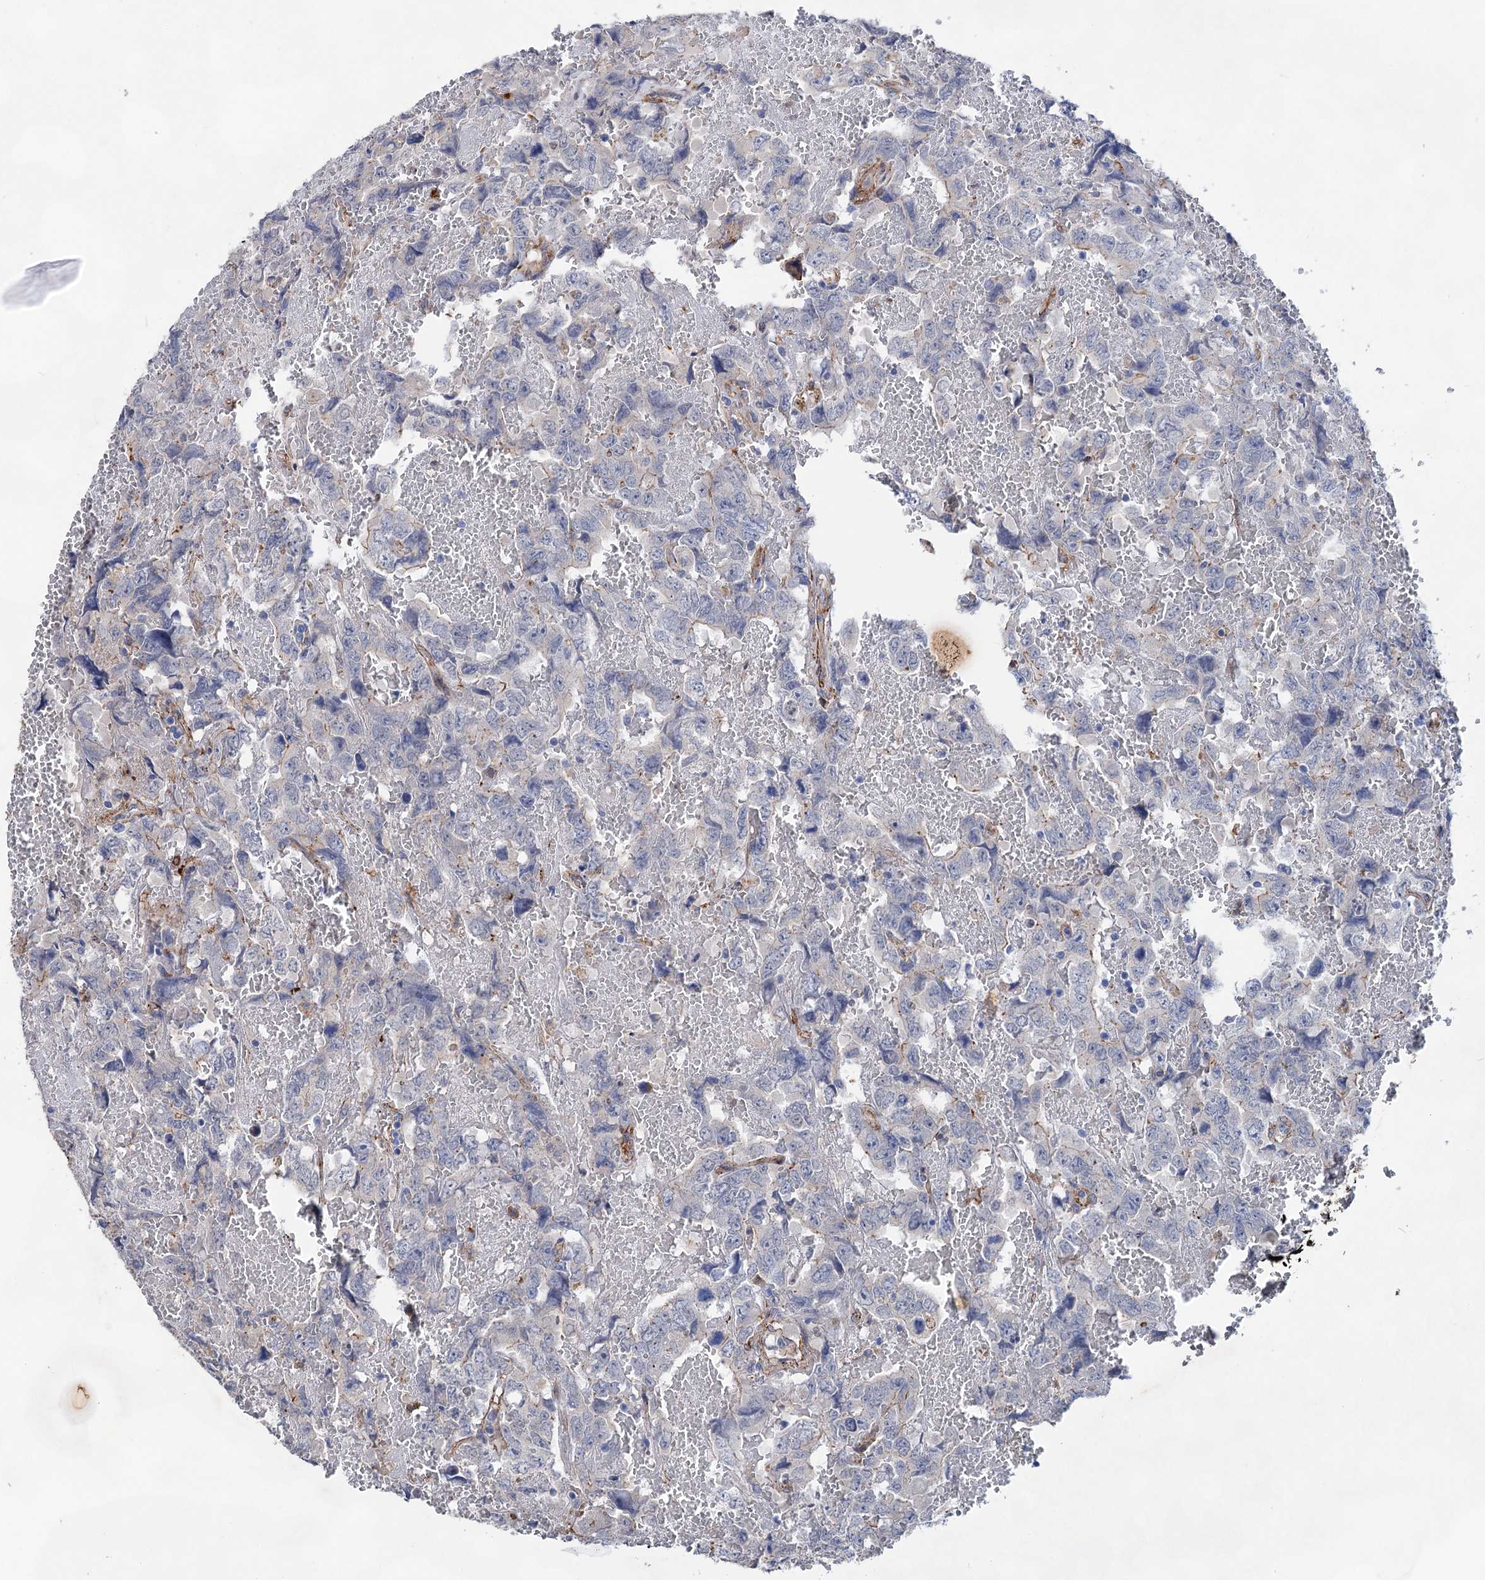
{"staining": {"intensity": "negative", "quantity": "none", "location": "none"}, "tissue": "testis cancer", "cell_type": "Tumor cells", "image_type": "cancer", "snomed": [{"axis": "morphology", "description": "Carcinoma, Embryonal, NOS"}, {"axis": "topography", "description": "Testis"}], "caption": "This image is of embryonal carcinoma (testis) stained with immunohistochemistry (IHC) to label a protein in brown with the nuclei are counter-stained blue. There is no staining in tumor cells.", "gene": "TMTC3", "patient": {"sex": "male", "age": 45}}